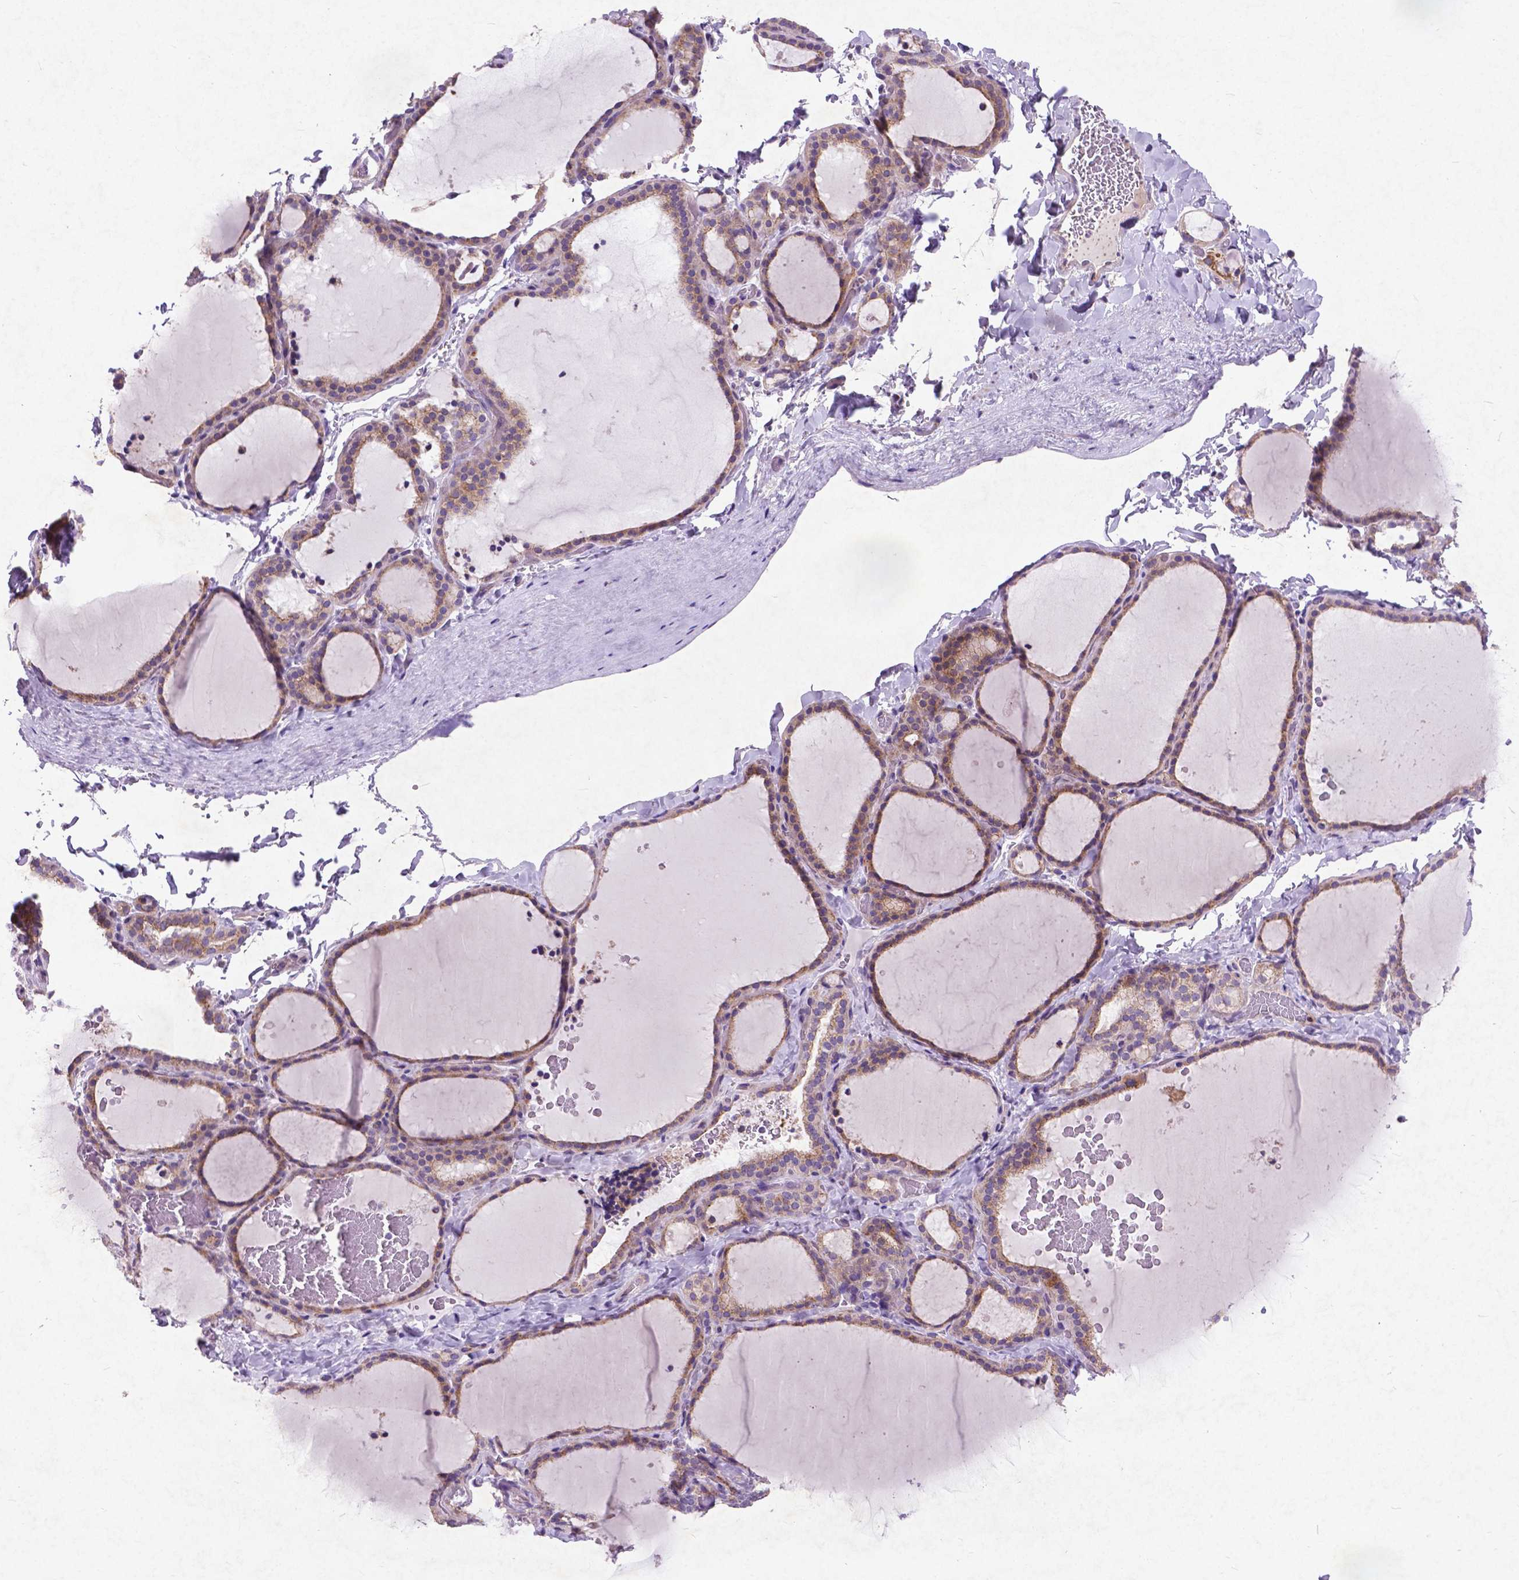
{"staining": {"intensity": "weak", "quantity": ">75%", "location": "cytoplasmic/membranous"}, "tissue": "thyroid gland", "cell_type": "Glandular cells", "image_type": "normal", "snomed": [{"axis": "morphology", "description": "Normal tissue, NOS"}, {"axis": "topography", "description": "Thyroid gland"}], "caption": "Brown immunohistochemical staining in benign thyroid gland displays weak cytoplasmic/membranous staining in about >75% of glandular cells.", "gene": "ATG4D", "patient": {"sex": "female", "age": 22}}